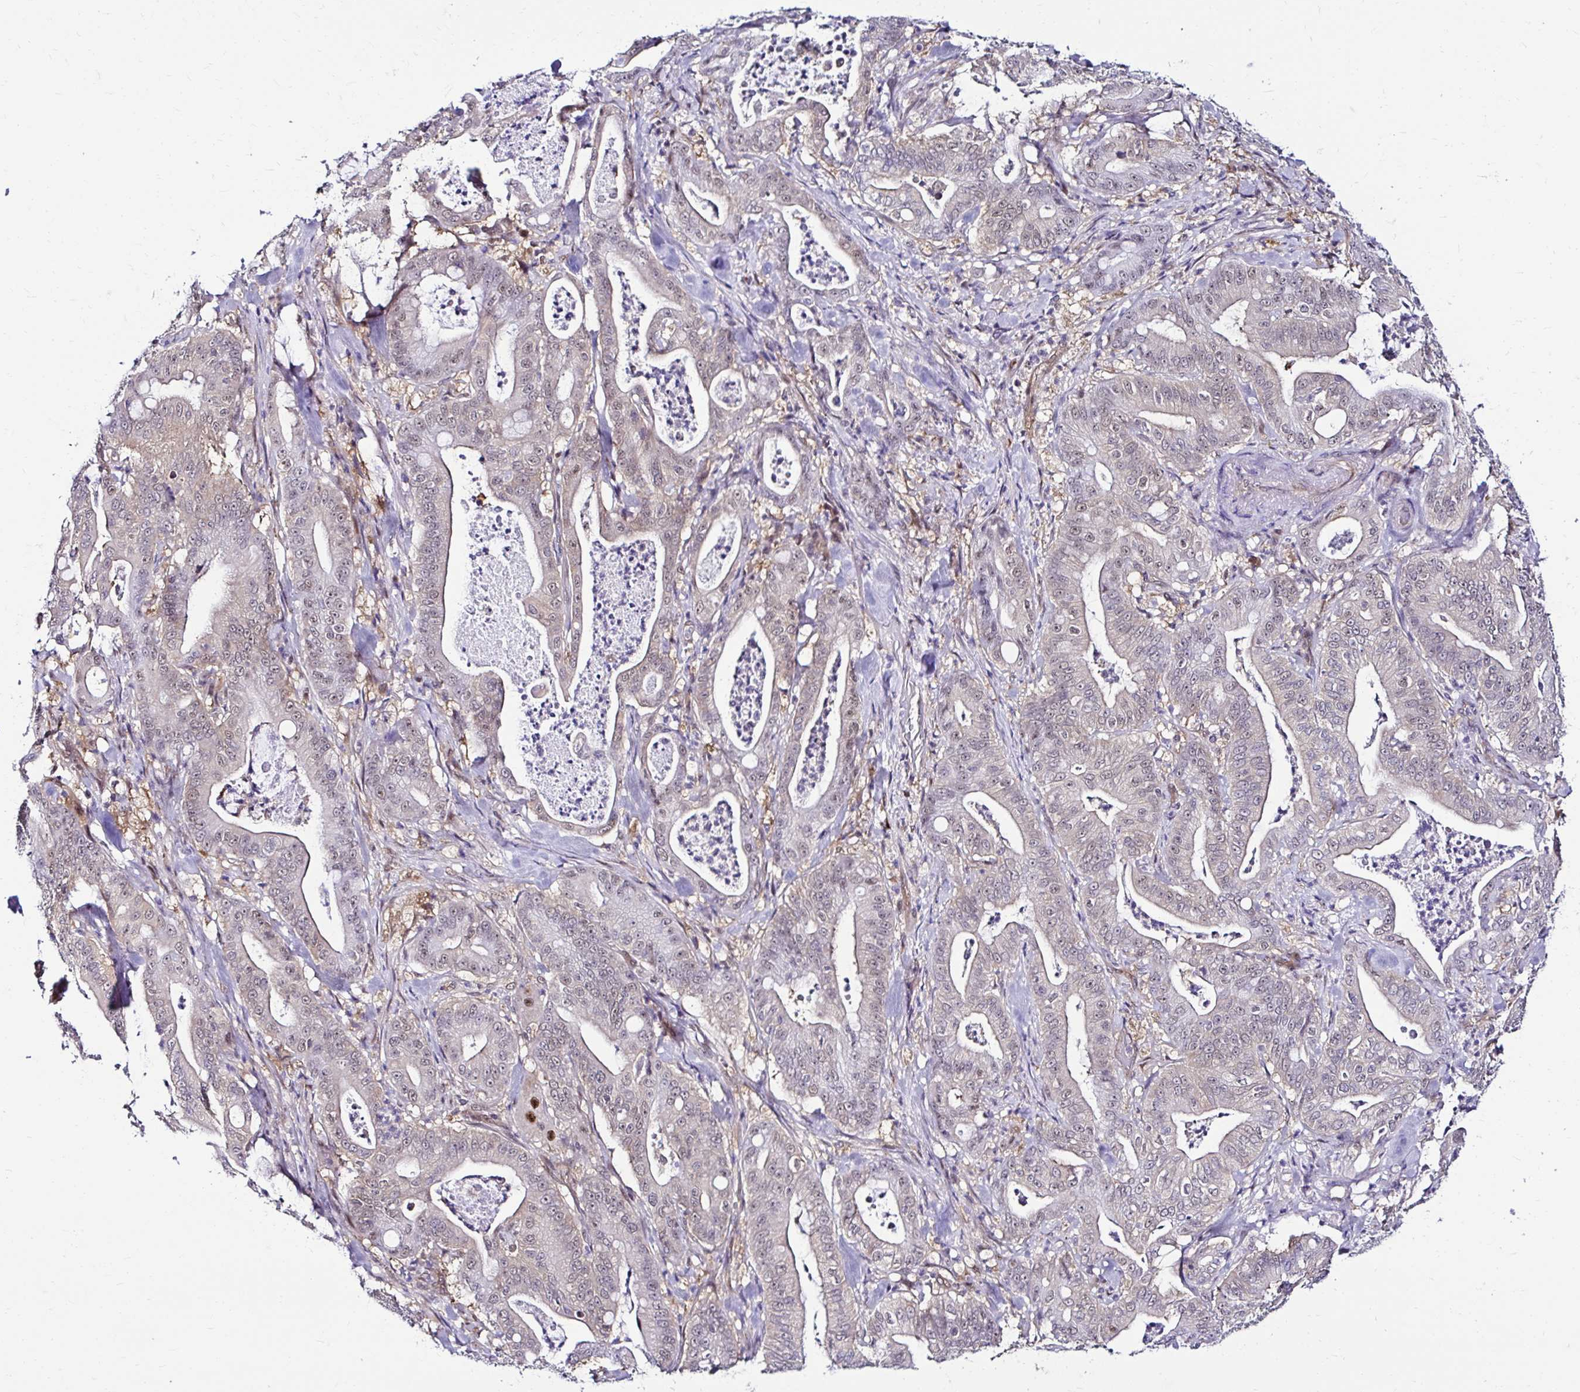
{"staining": {"intensity": "weak", "quantity": "25%-75%", "location": "nuclear"}, "tissue": "pancreatic cancer", "cell_type": "Tumor cells", "image_type": "cancer", "snomed": [{"axis": "morphology", "description": "Adenocarcinoma, NOS"}, {"axis": "topography", "description": "Pancreas"}], "caption": "Immunohistochemical staining of pancreatic cancer (adenocarcinoma) reveals low levels of weak nuclear positivity in approximately 25%-75% of tumor cells.", "gene": "PSMD3", "patient": {"sex": "male", "age": 71}}